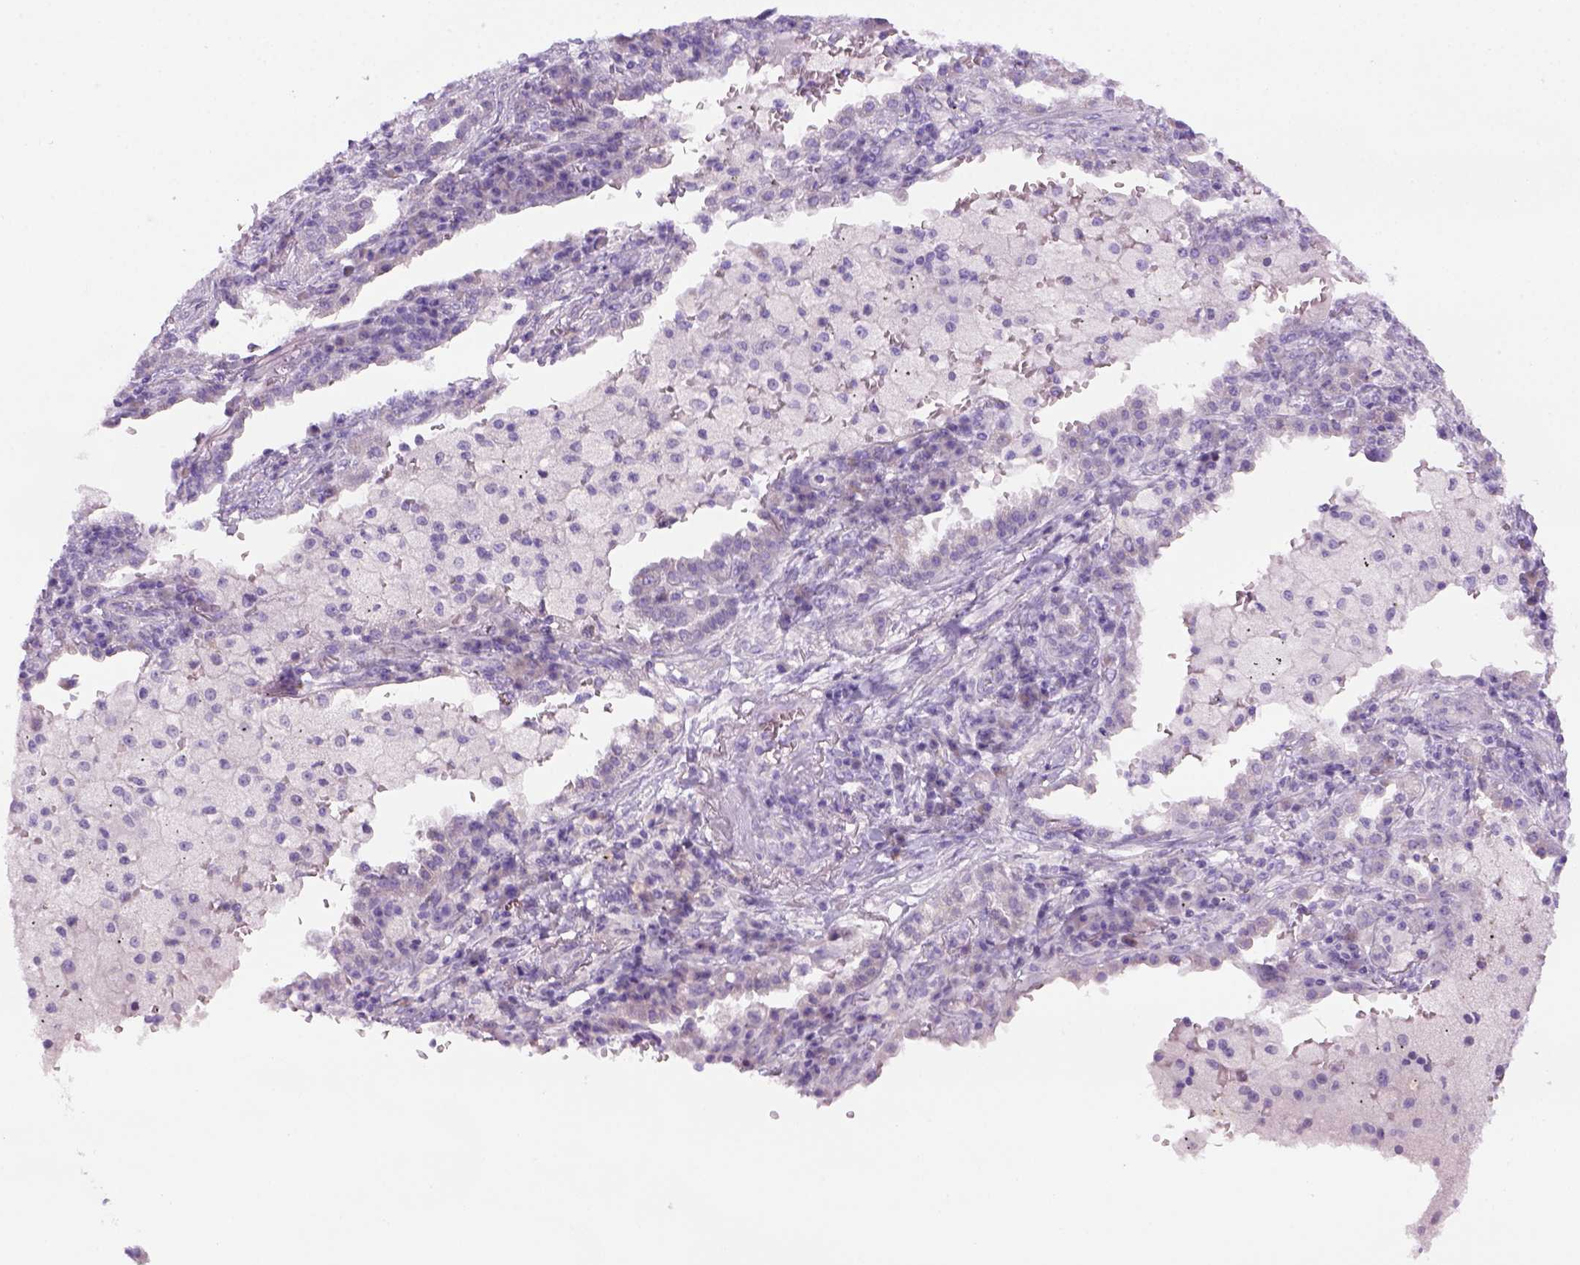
{"staining": {"intensity": "negative", "quantity": "none", "location": "none"}, "tissue": "lung cancer", "cell_type": "Tumor cells", "image_type": "cancer", "snomed": [{"axis": "morphology", "description": "Adenocarcinoma, NOS"}, {"axis": "topography", "description": "Lung"}], "caption": "Lung cancer (adenocarcinoma) was stained to show a protein in brown. There is no significant expression in tumor cells.", "gene": "DNAH11", "patient": {"sex": "male", "age": 57}}